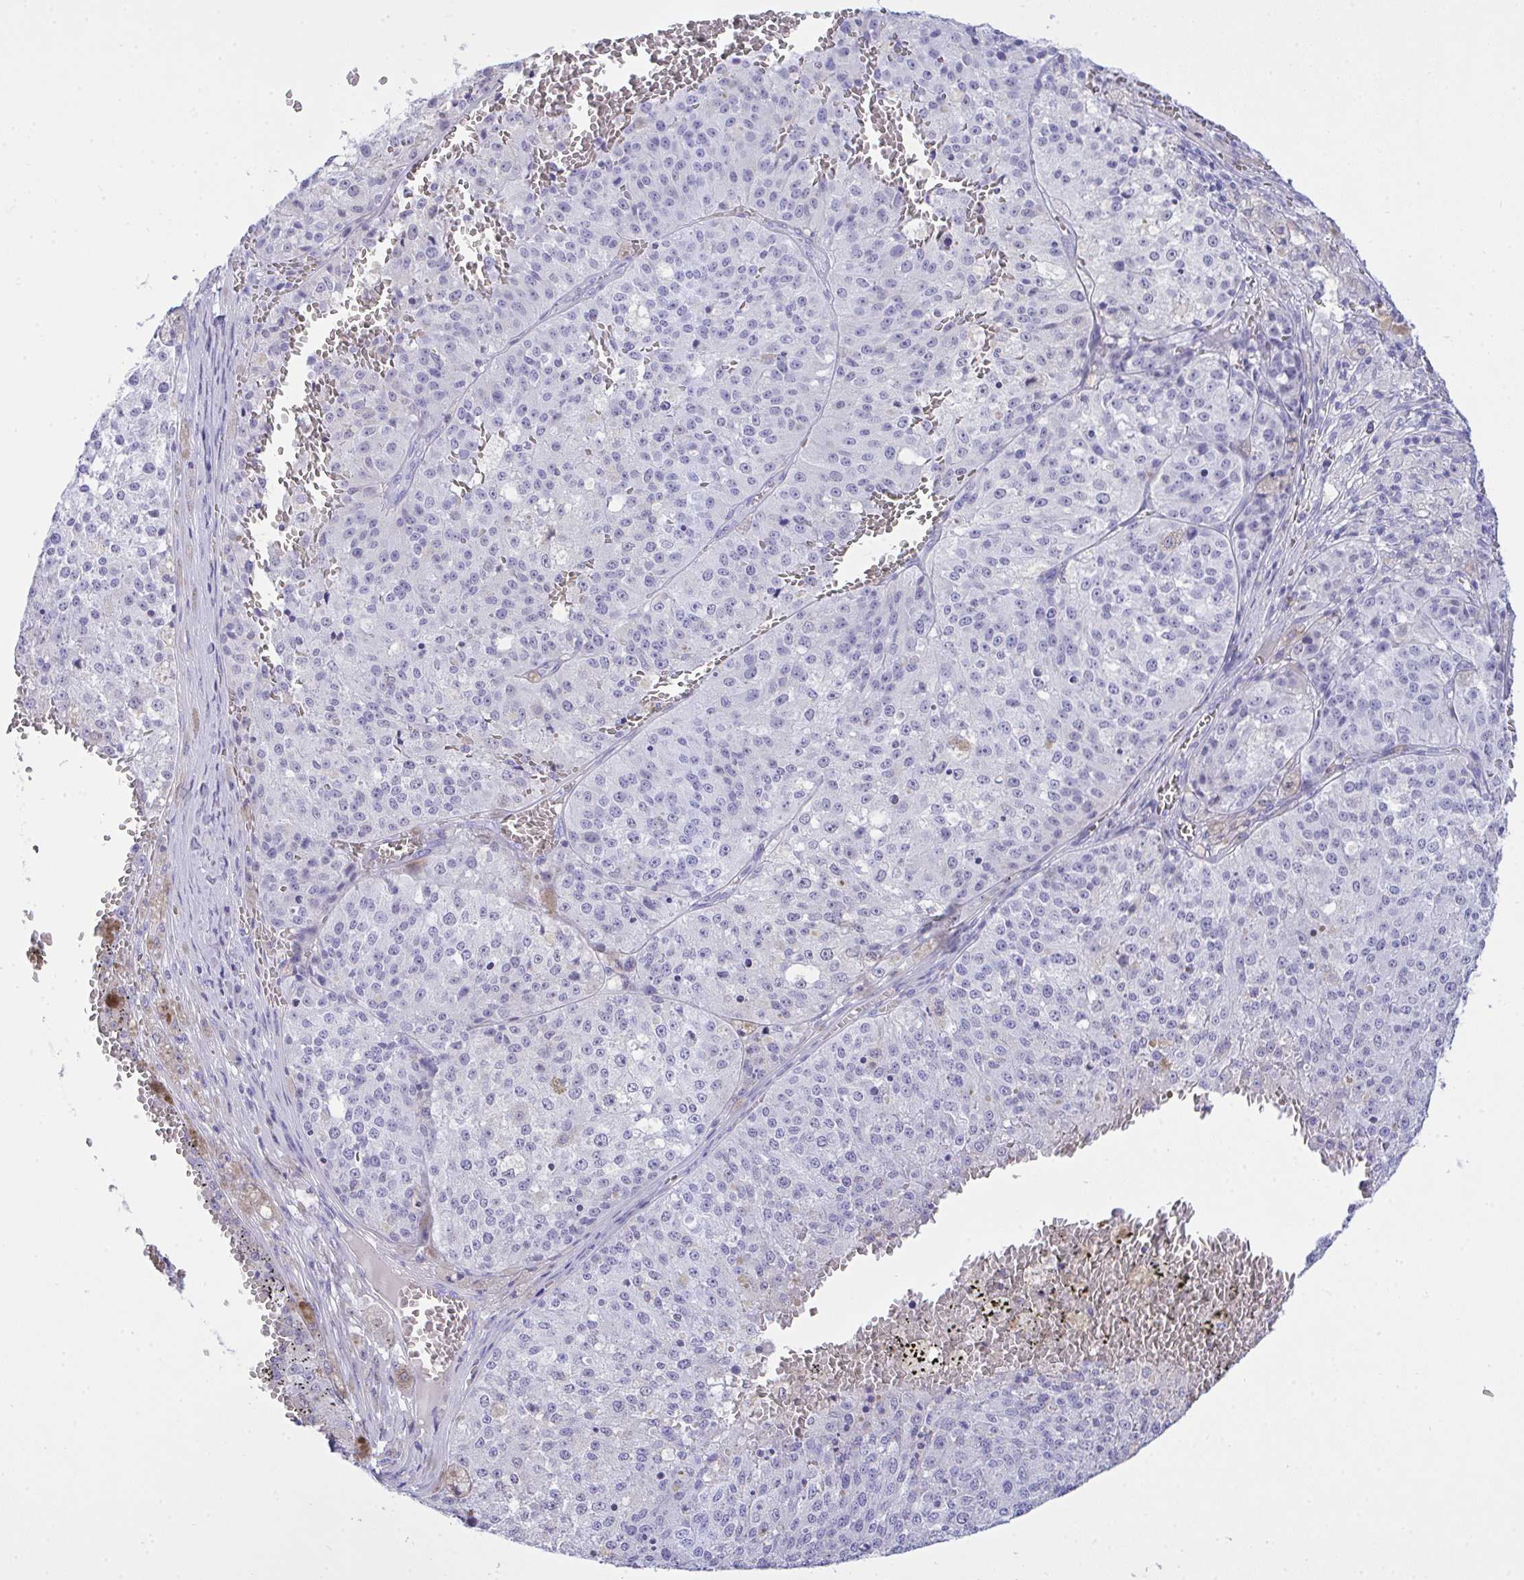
{"staining": {"intensity": "negative", "quantity": "none", "location": "none"}, "tissue": "melanoma", "cell_type": "Tumor cells", "image_type": "cancer", "snomed": [{"axis": "morphology", "description": "Malignant melanoma, Metastatic site"}, {"axis": "topography", "description": "Lymph node"}], "caption": "Immunohistochemistry histopathology image of neoplastic tissue: human malignant melanoma (metastatic site) stained with DAB shows no significant protein staining in tumor cells. (DAB IHC, high magnification).", "gene": "AKR1D1", "patient": {"sex": "female", "age": 64}}